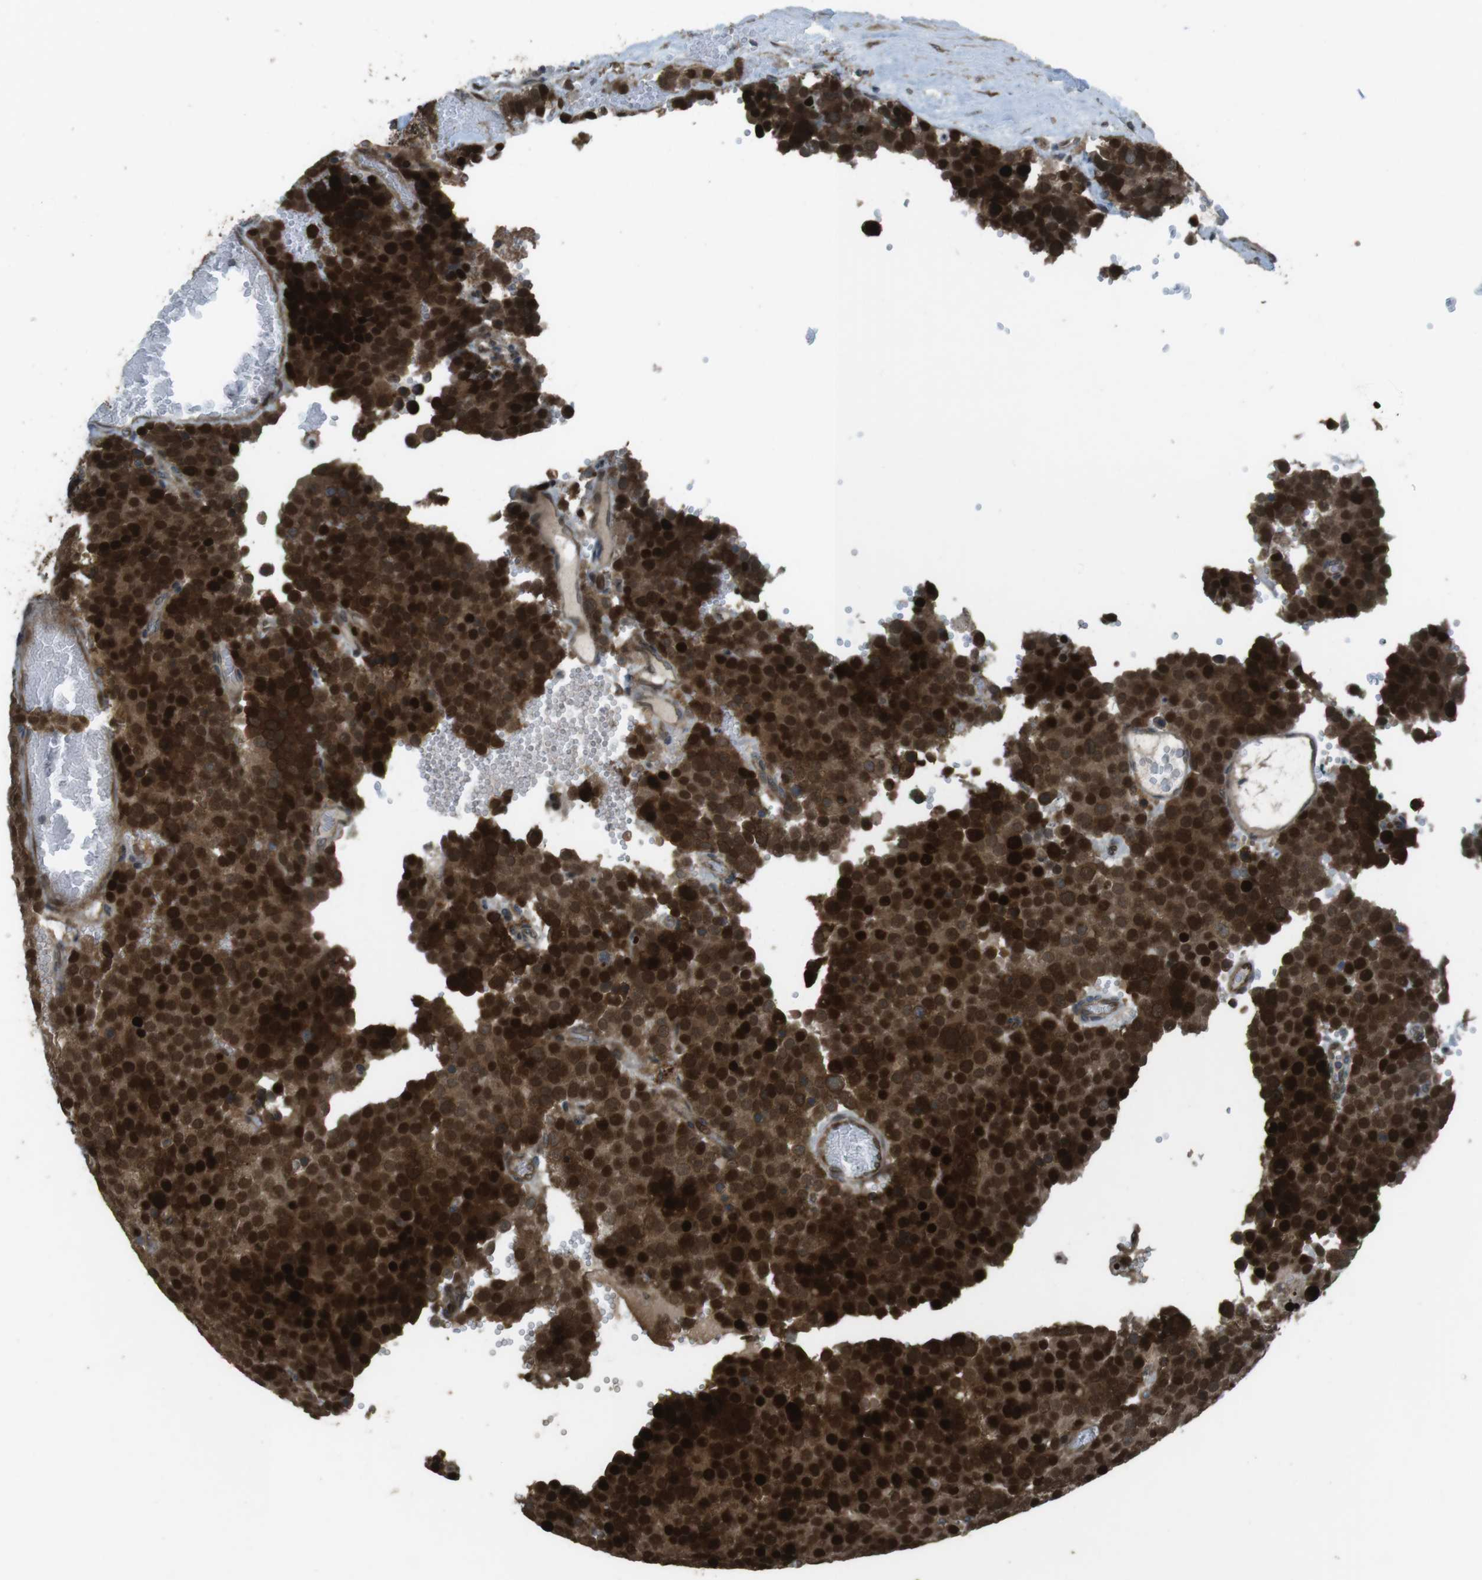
{"staining": {"intensity": "strong", "quantity": ">75%", "location": "cytoplasmic/membranous,nuclear"}, "tissue": "testis cancer", "cell_type": "Tumor cells", "image_type": "cancer", "snomed": [{"axis": "morphology", "description": "Normal tissue, NOS"}, {"axis": "morphology", "description": "Seminoma, NOS"}, {"axis": "topography", "description": "Testis"}], "caption": "There is high levels of strong cytoplasmic/membranous and nuclear expression in tumor cells of testis cancer, as demonstrated by immunohistochemical staining (brown color).", "gene": "ZNF330", "patient": {"sex": "male", "age": 71}}